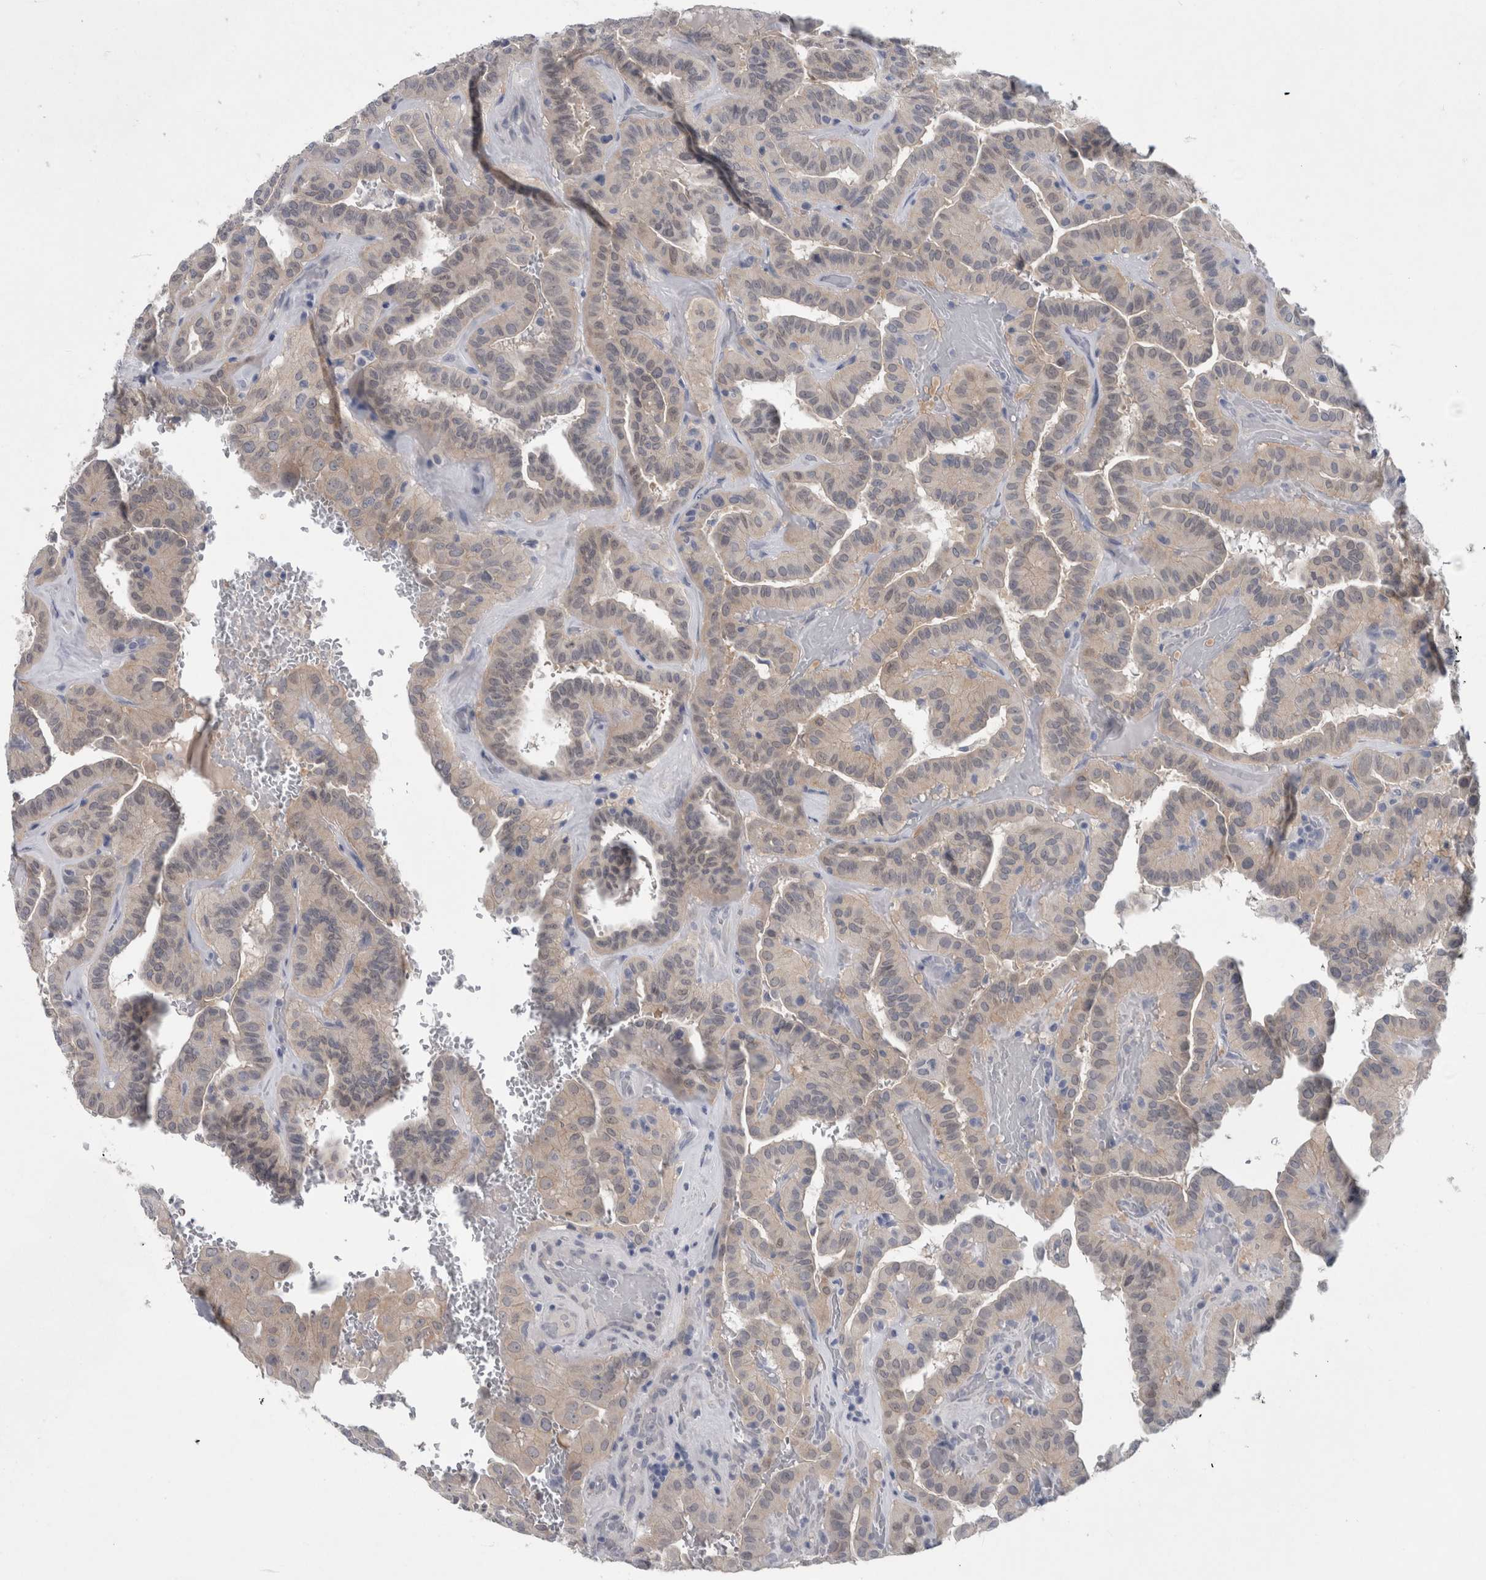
{"staining": {"intensity": "negative", "quantity": "none", "location": "none"}, "tissue": "thyroid cancer", "cell_type": "Tumor cells", "image_type": "cancer", "snomed": [{"axis": "morphology", "description": "Papillary adenocarcinoma, NOS"}, {"axis": "topography", "description": "Thyroid gland"}], "caption": "Micrograph shows no significant protein staining in tumor cells of thyroid cancer (papillary adenocarcinoma). (Stains: DAB immunohistochemistry with hematoxylin counter stain, Microscopy: brightfield microscopy at high magnification).", "gene": "FAM83H", "patient": {"sex": "male", "age": 77}}